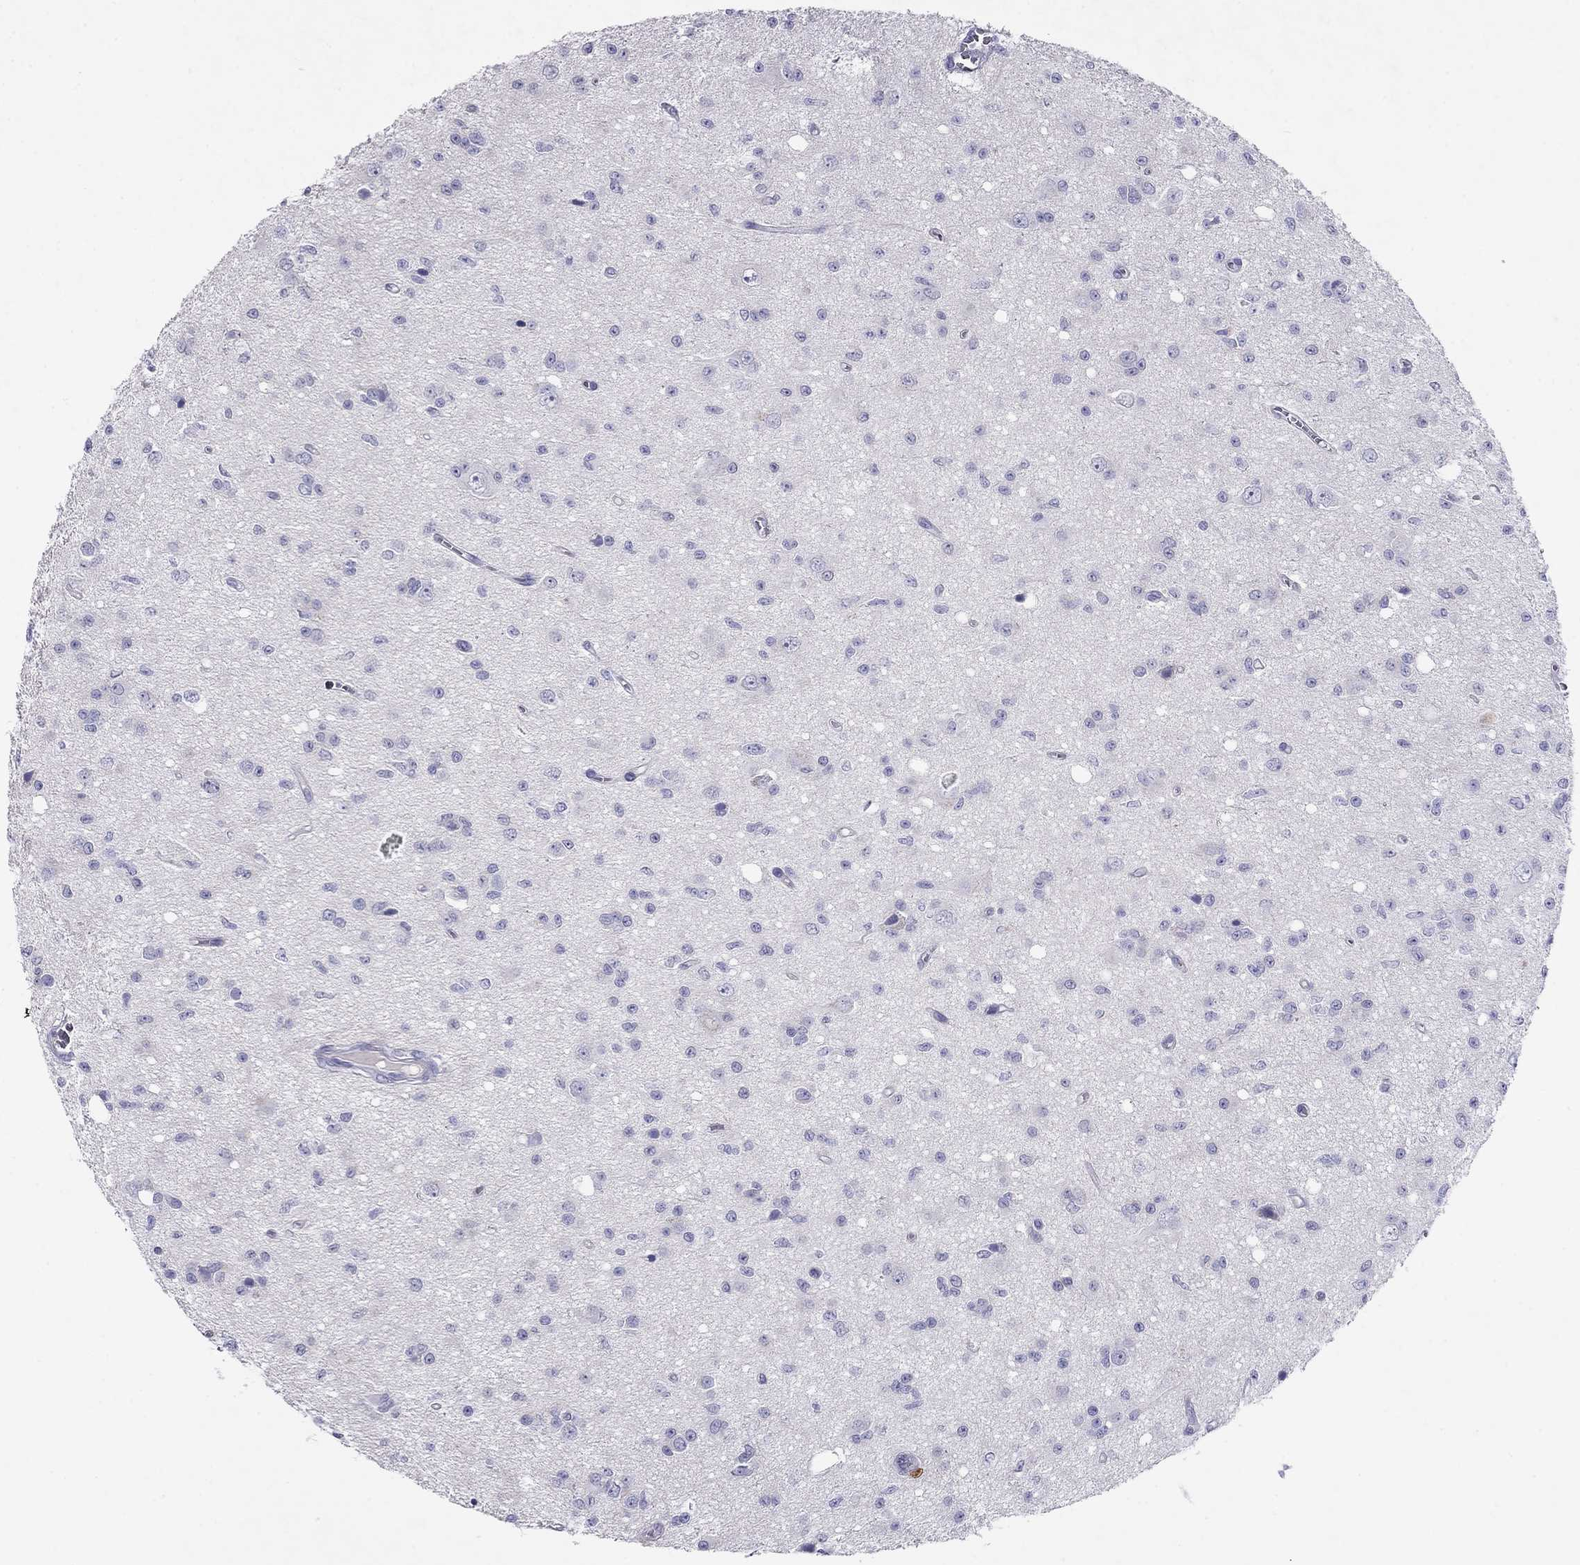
{"staining": {"intensity": "negative", "quantity": "none", "location": "none"}, "tissue": "glioma", "cell_type": "Tumor cells", "image_type": "cancer", "snomed": [{"axis": "morphology", "description": "Glioma, malignant, Low grade"}, {"axis": "topography", "description": "Brain"}], "caption": "Glioma was stained to show a protein in brown. There is no significant expression in tumor cells.", "gene": "CAPNS2", "patient": {"sex": "female", "age": 45}}